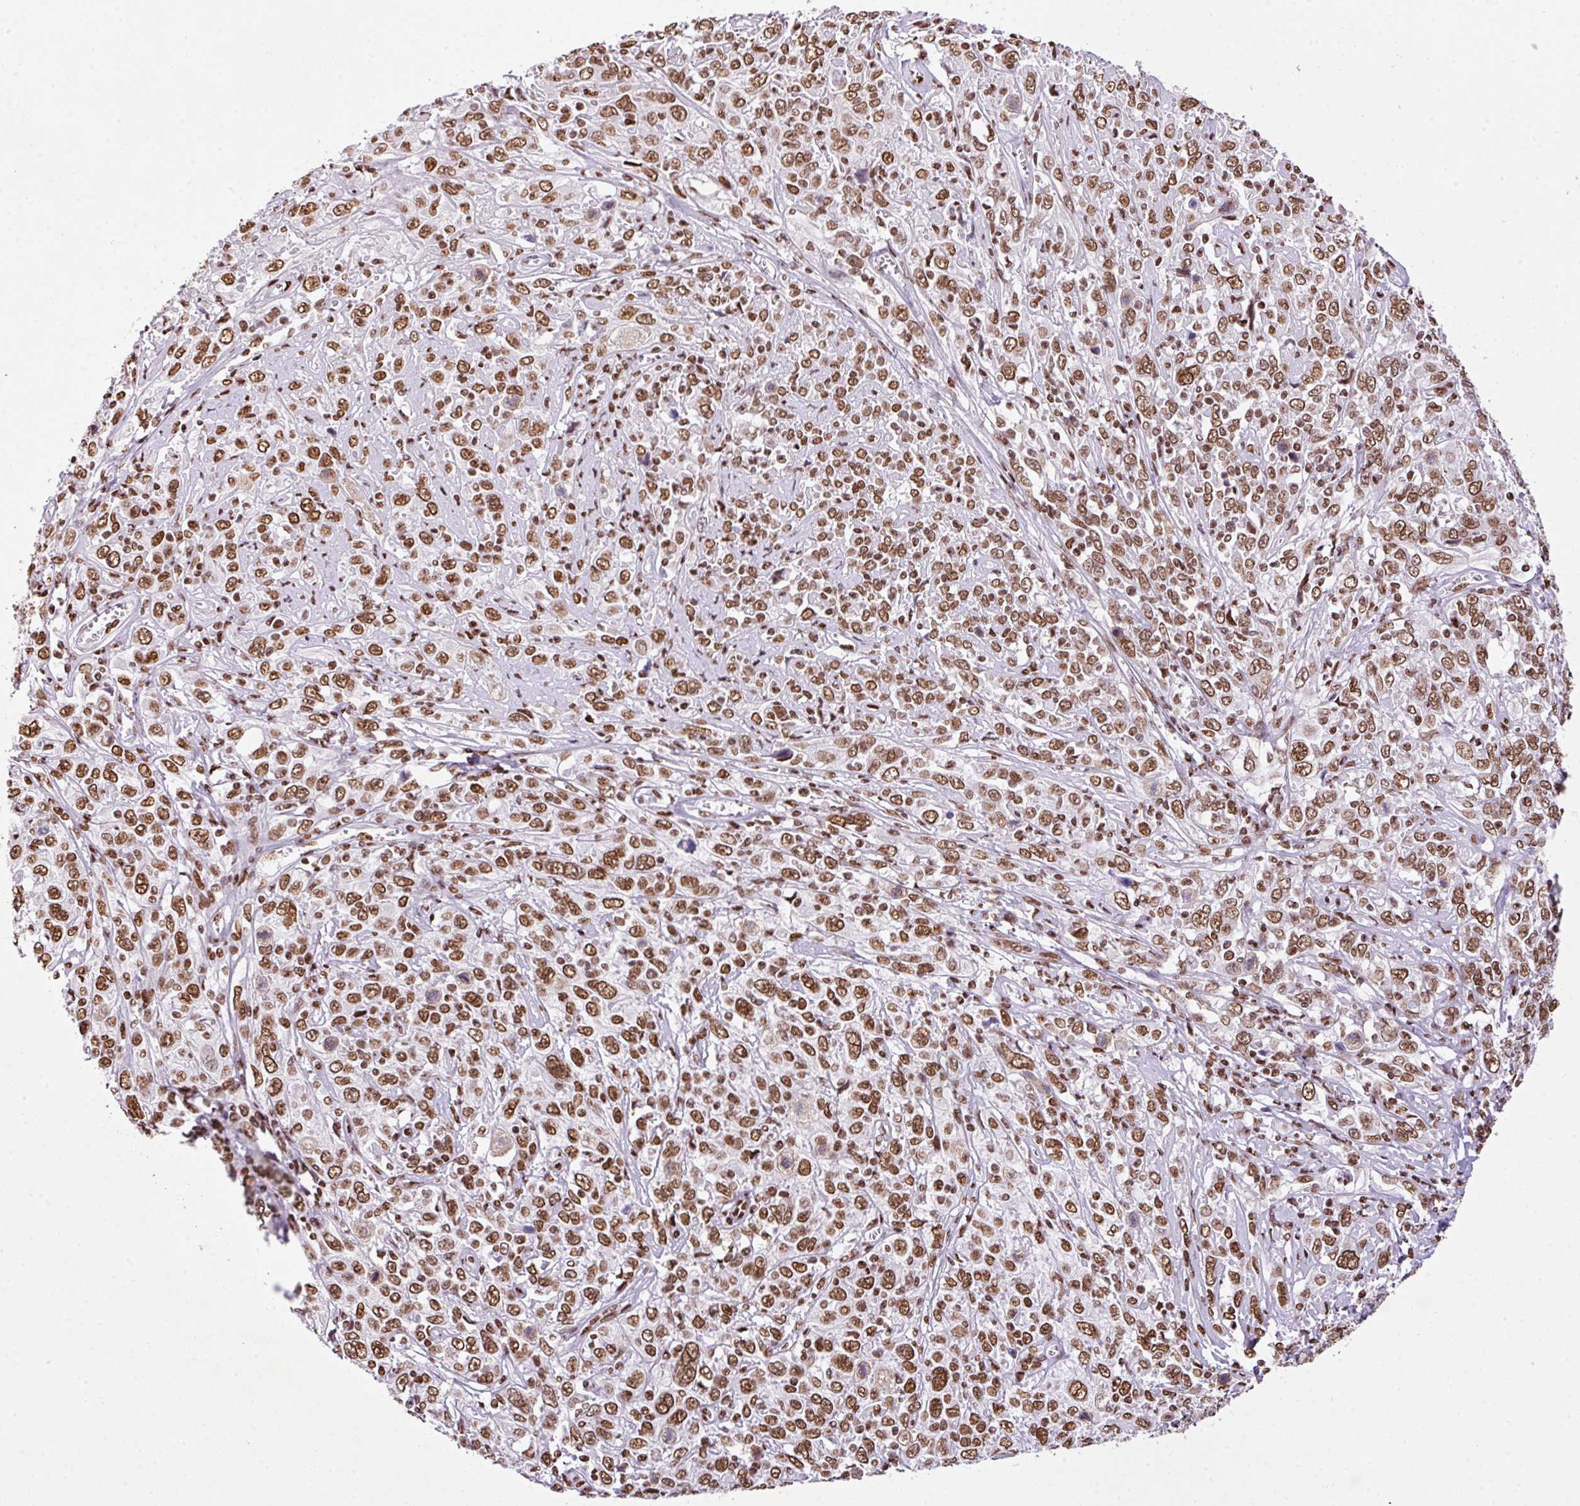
{"staining": {"intensity": "moderate", "quantity": ">75%", "location": "nuclear"}, "tissue": "cervical cancer", "cell_type": "Tumor cells", "image_type": "cancer", "snomed": [{"axis": "morphology", "description": "Squamous cell carcinoma, NOS"}, {"axis": "topography", "description": "Cervix"}], "caption": "Tumor cells show medium levels of moderate nuclear staining in approximately >75% of cells in human cervical squamous cell carcinoma.", "gene": "RARG", "patient": {"sex": "female", "age": 46}}